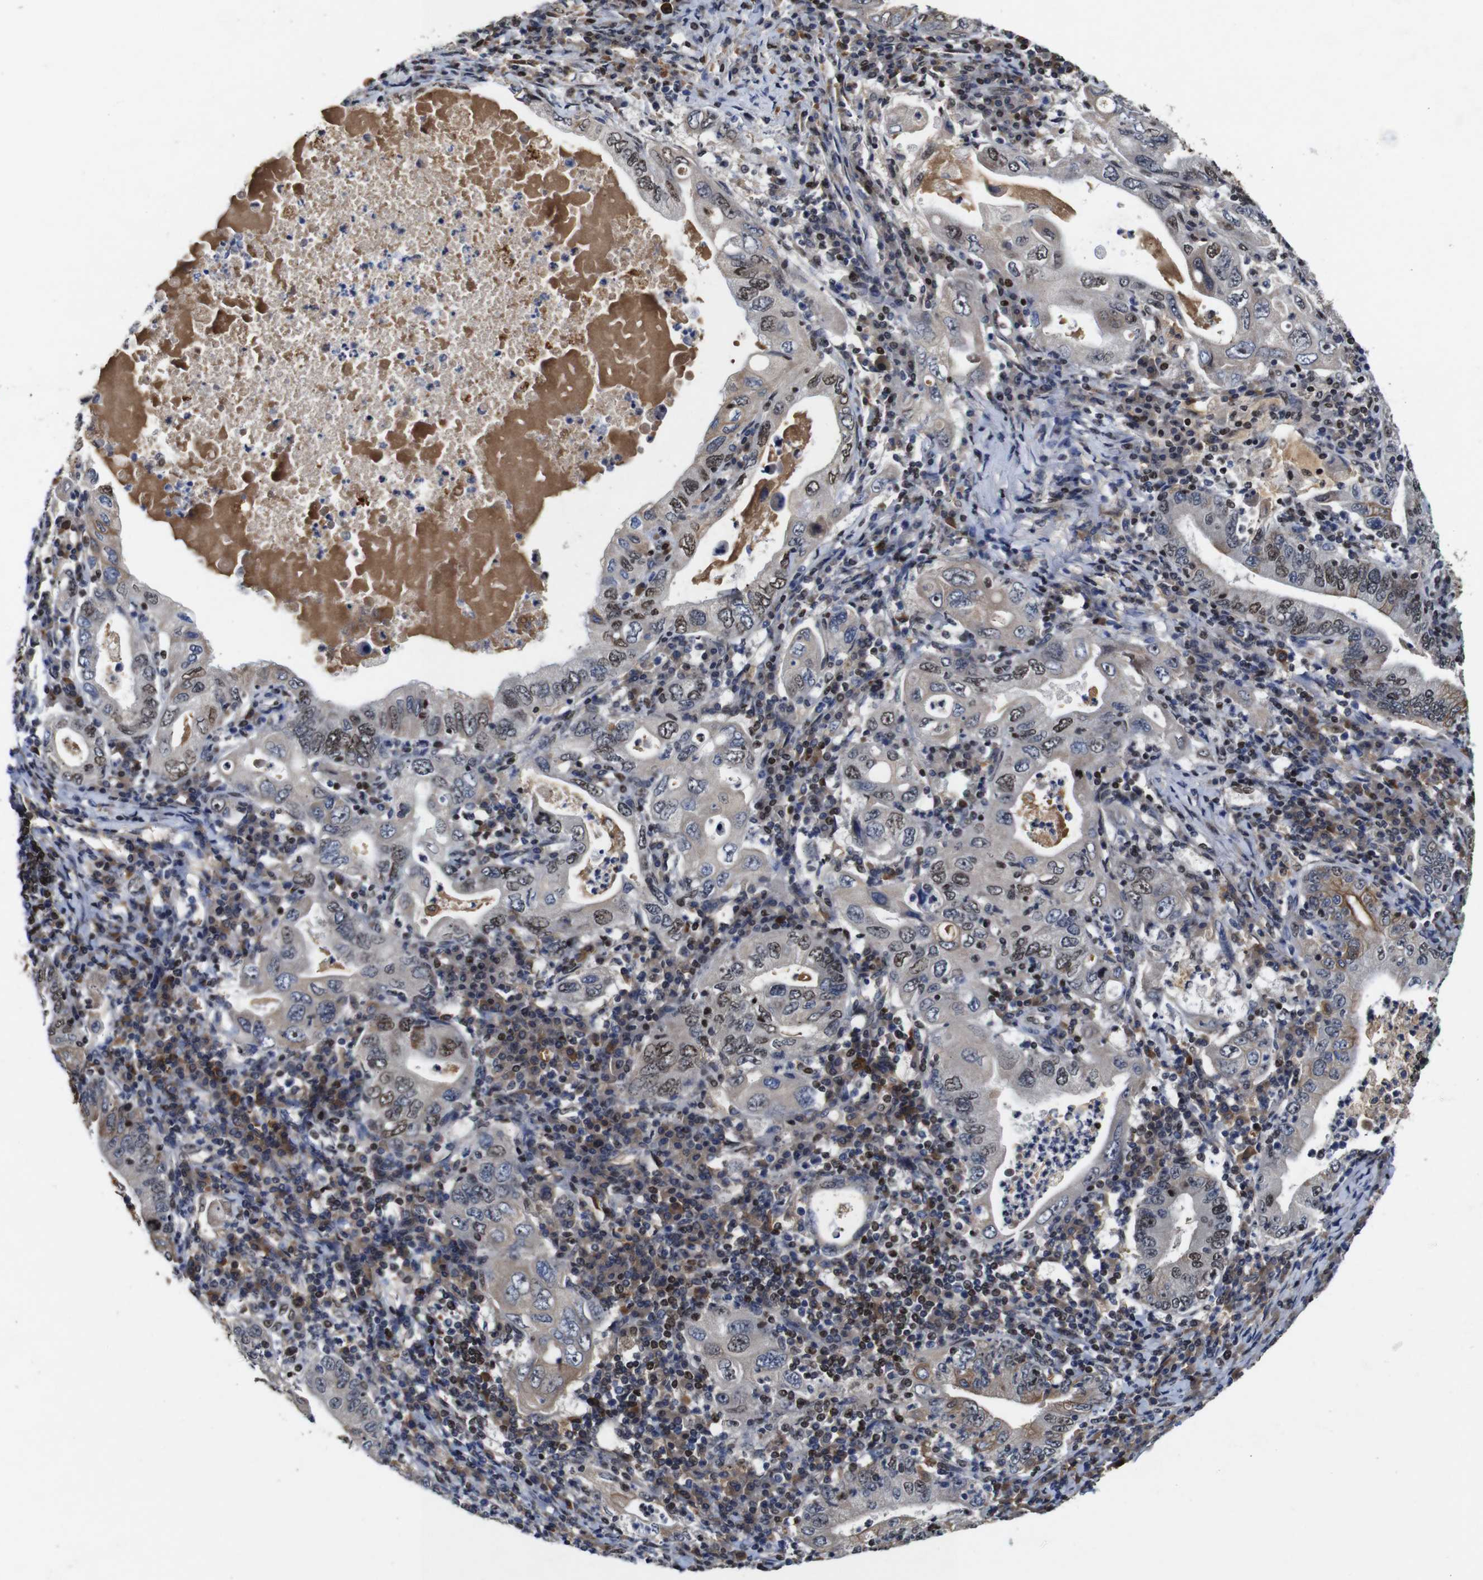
{"staining": {"intensity": "moderate", "quantity": "25%-75%", "location": "cytoplasmic/membranous,nuclear"}, "tissue": "stomach cancer", "cell_type": "Tumor cells", "image_type": "cancer", "snomed": [{"axis": "morphology", "description": "Normal tissue, NOS"}, {"axis": "morphology", "description": "Adenocarcinoma, NOS"}, {"axis": "topography", "description": "Esophagus"}, {"axis": "topography", "description": "Stomach, upper"}, {"axis": "topography", "description": "Peripheral nerve tissue"}], "caption": "Immunohistochemical staining of stomach cancer shows moderate cytoplasmic/membranous and nuclear protein positivity in approximately 25%-75% of tumor cells.", "gene": "MYC", "patient": {"sex": "male", "age": 62}}